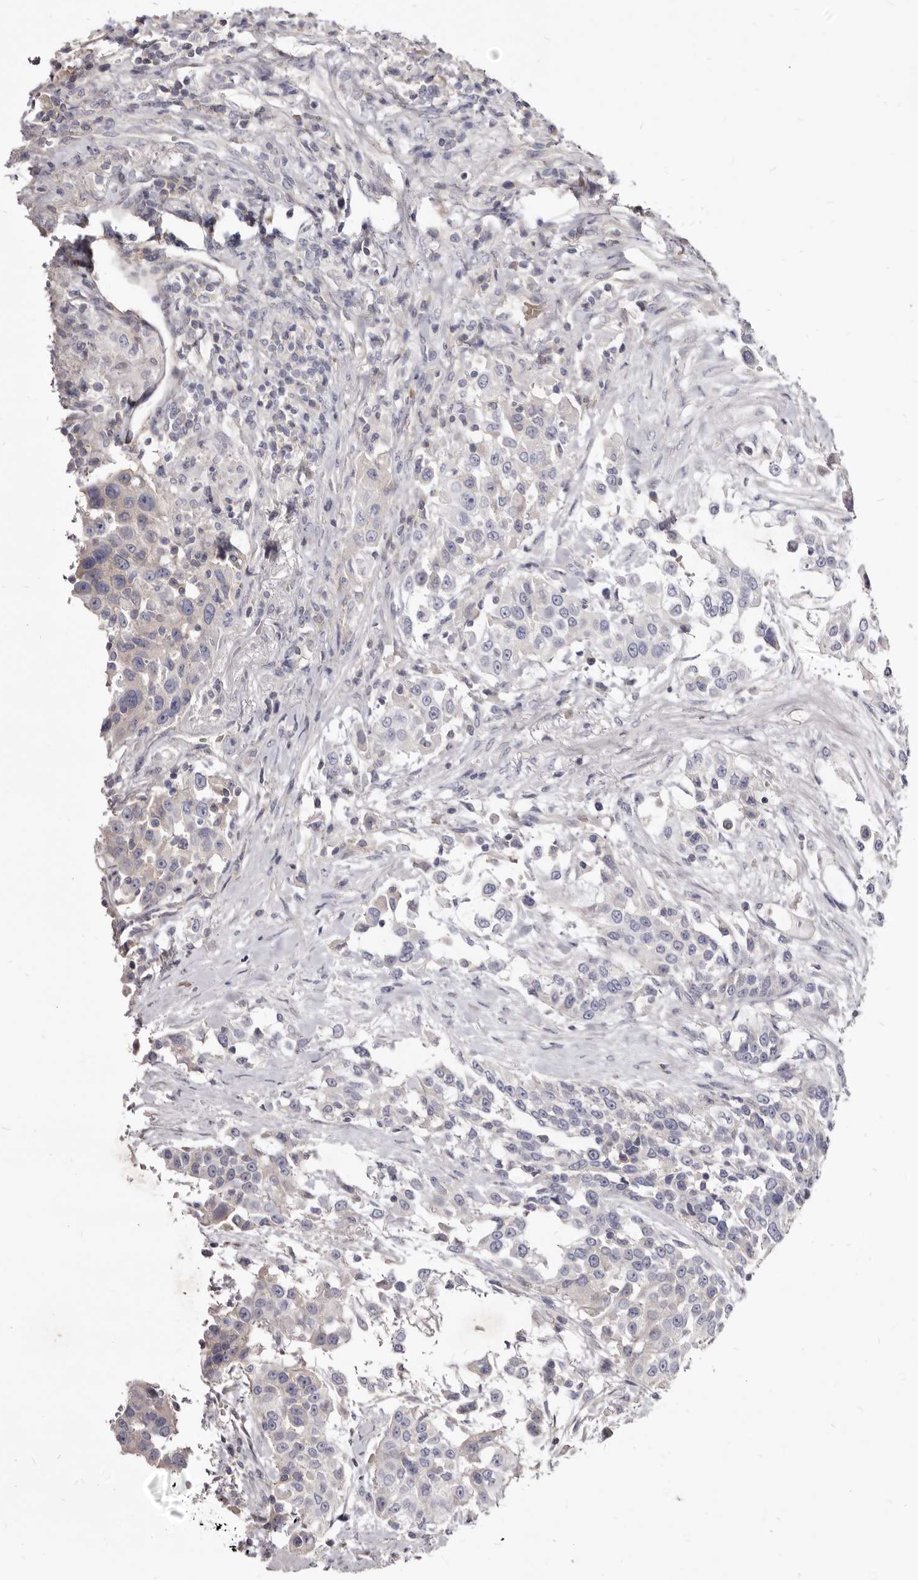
{"staining": {"intensity": "negative", "quantity": "none", "location": "none"}, "tissue": "urothelial cancer", "cell_type": "Tumor cells", "image_type": "cancer", "snomed": [{"axis": "morphology", "description": "Urothelial carcinoma, High grade"}, {"axis": "topography", "description": "Urinary bladder"}], "caption": "DAB (3,3'-diaminobenzidine) immunohistochemical staining of urothelial cancer shows no significant positivity in tumor cells.", "gene": "FAS", "patient": {"sex": "female", "age": 80}}